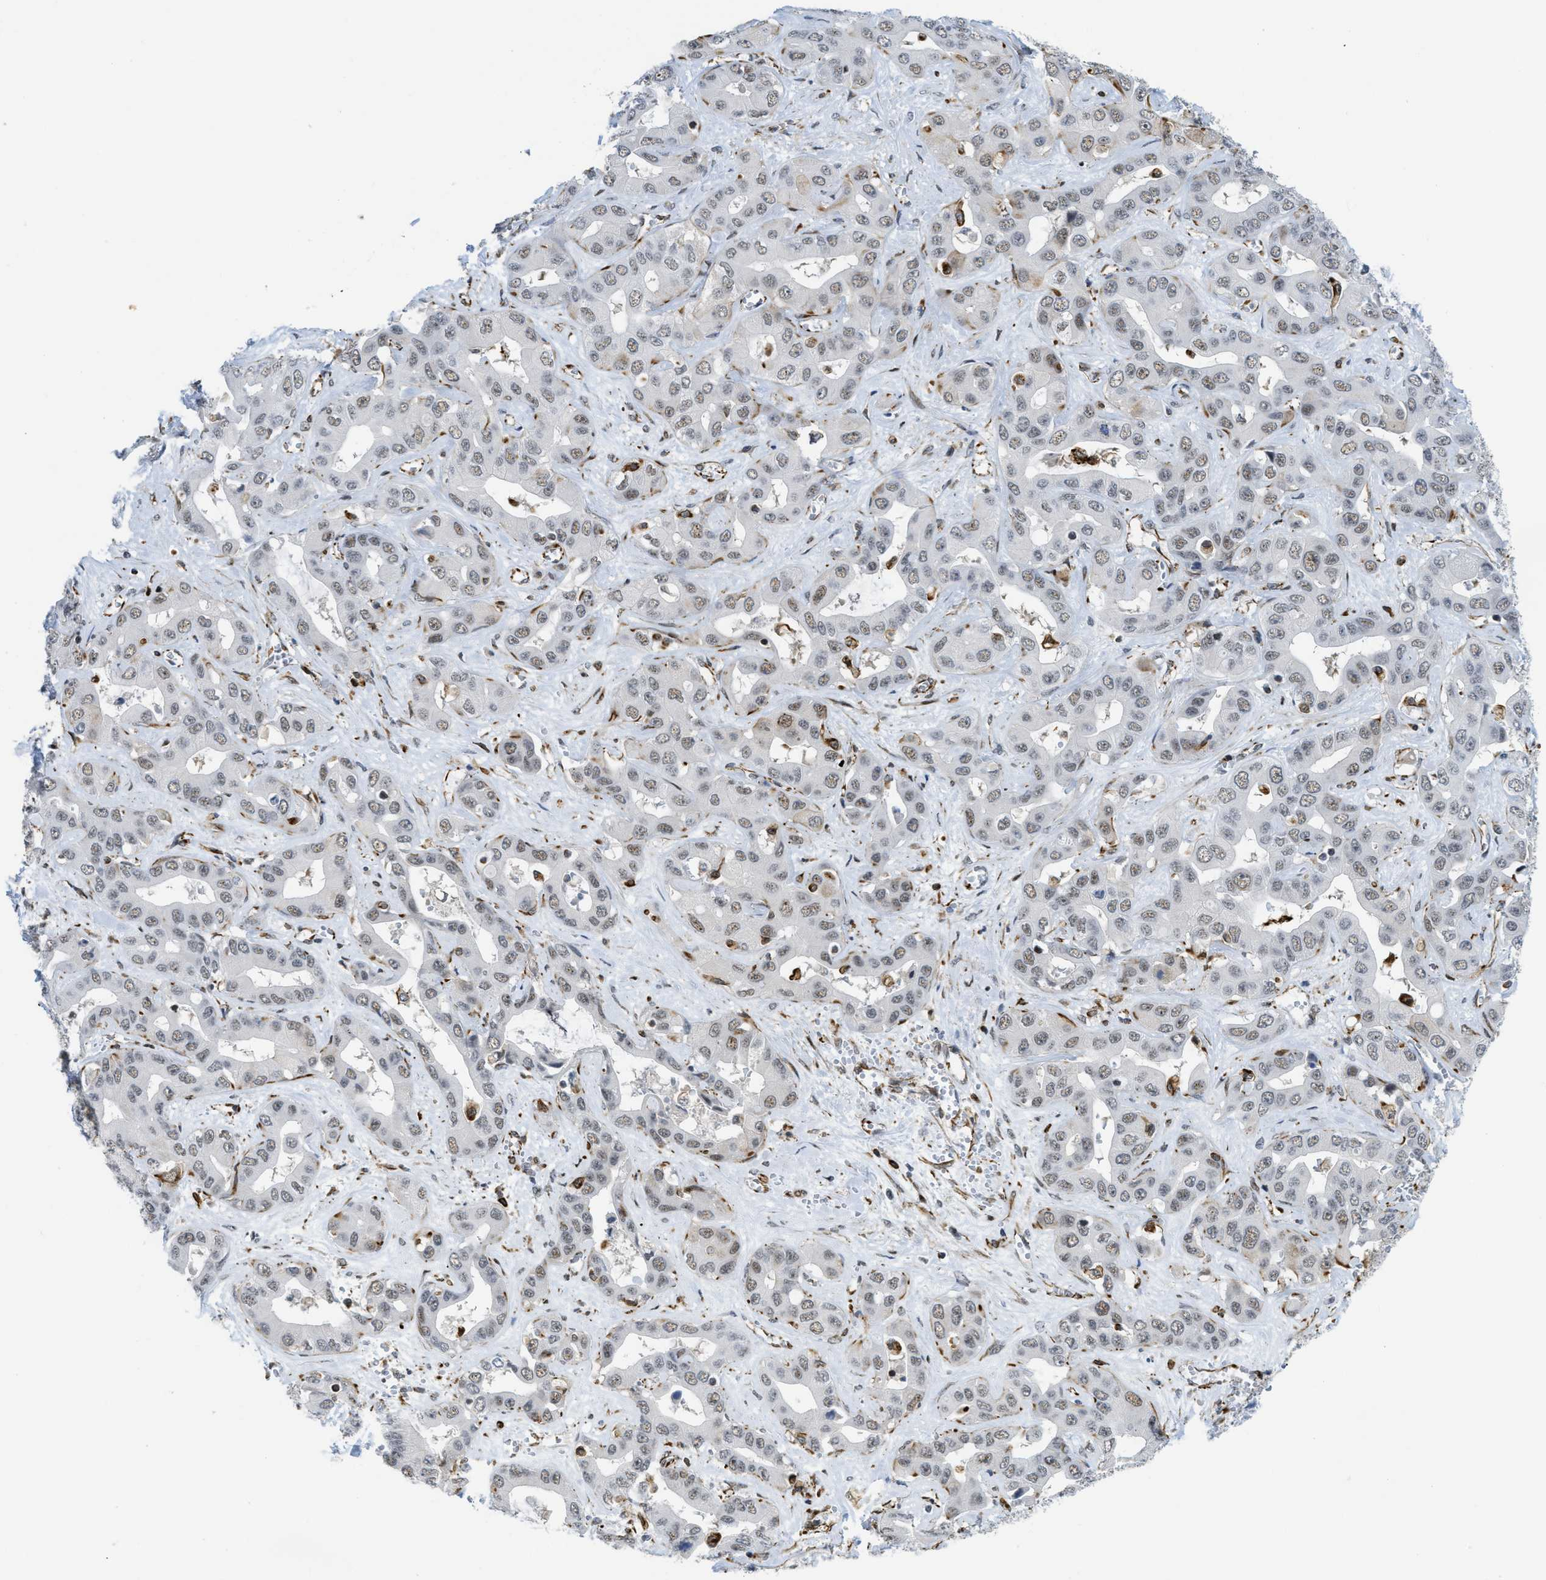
{"staining": {"intensity": "weak", "quantity": ">75%", "location": "nuclear"}, "tissue": "liver cancer", "cell_type": "Tumor cells", "image_type": "cancer", "snomed": [{"axis": "morphology", "description": "Cholangiocarcinoma"}, {"axis": "topography", "description": "Liver"}], "caption": "The immunohistochemical stain labels weak nuclear positivity in tumor cells of cholangiocarcinoma (liver) tissue. The staining is performed using DAB (3,3'-diaminobenzidine) brown chromogen to label protein expression. The nuclei are counter-stained blue using hematoxylin.", "gene": "LRRC8B", "patient": {"sex": "female", "age": 52}}